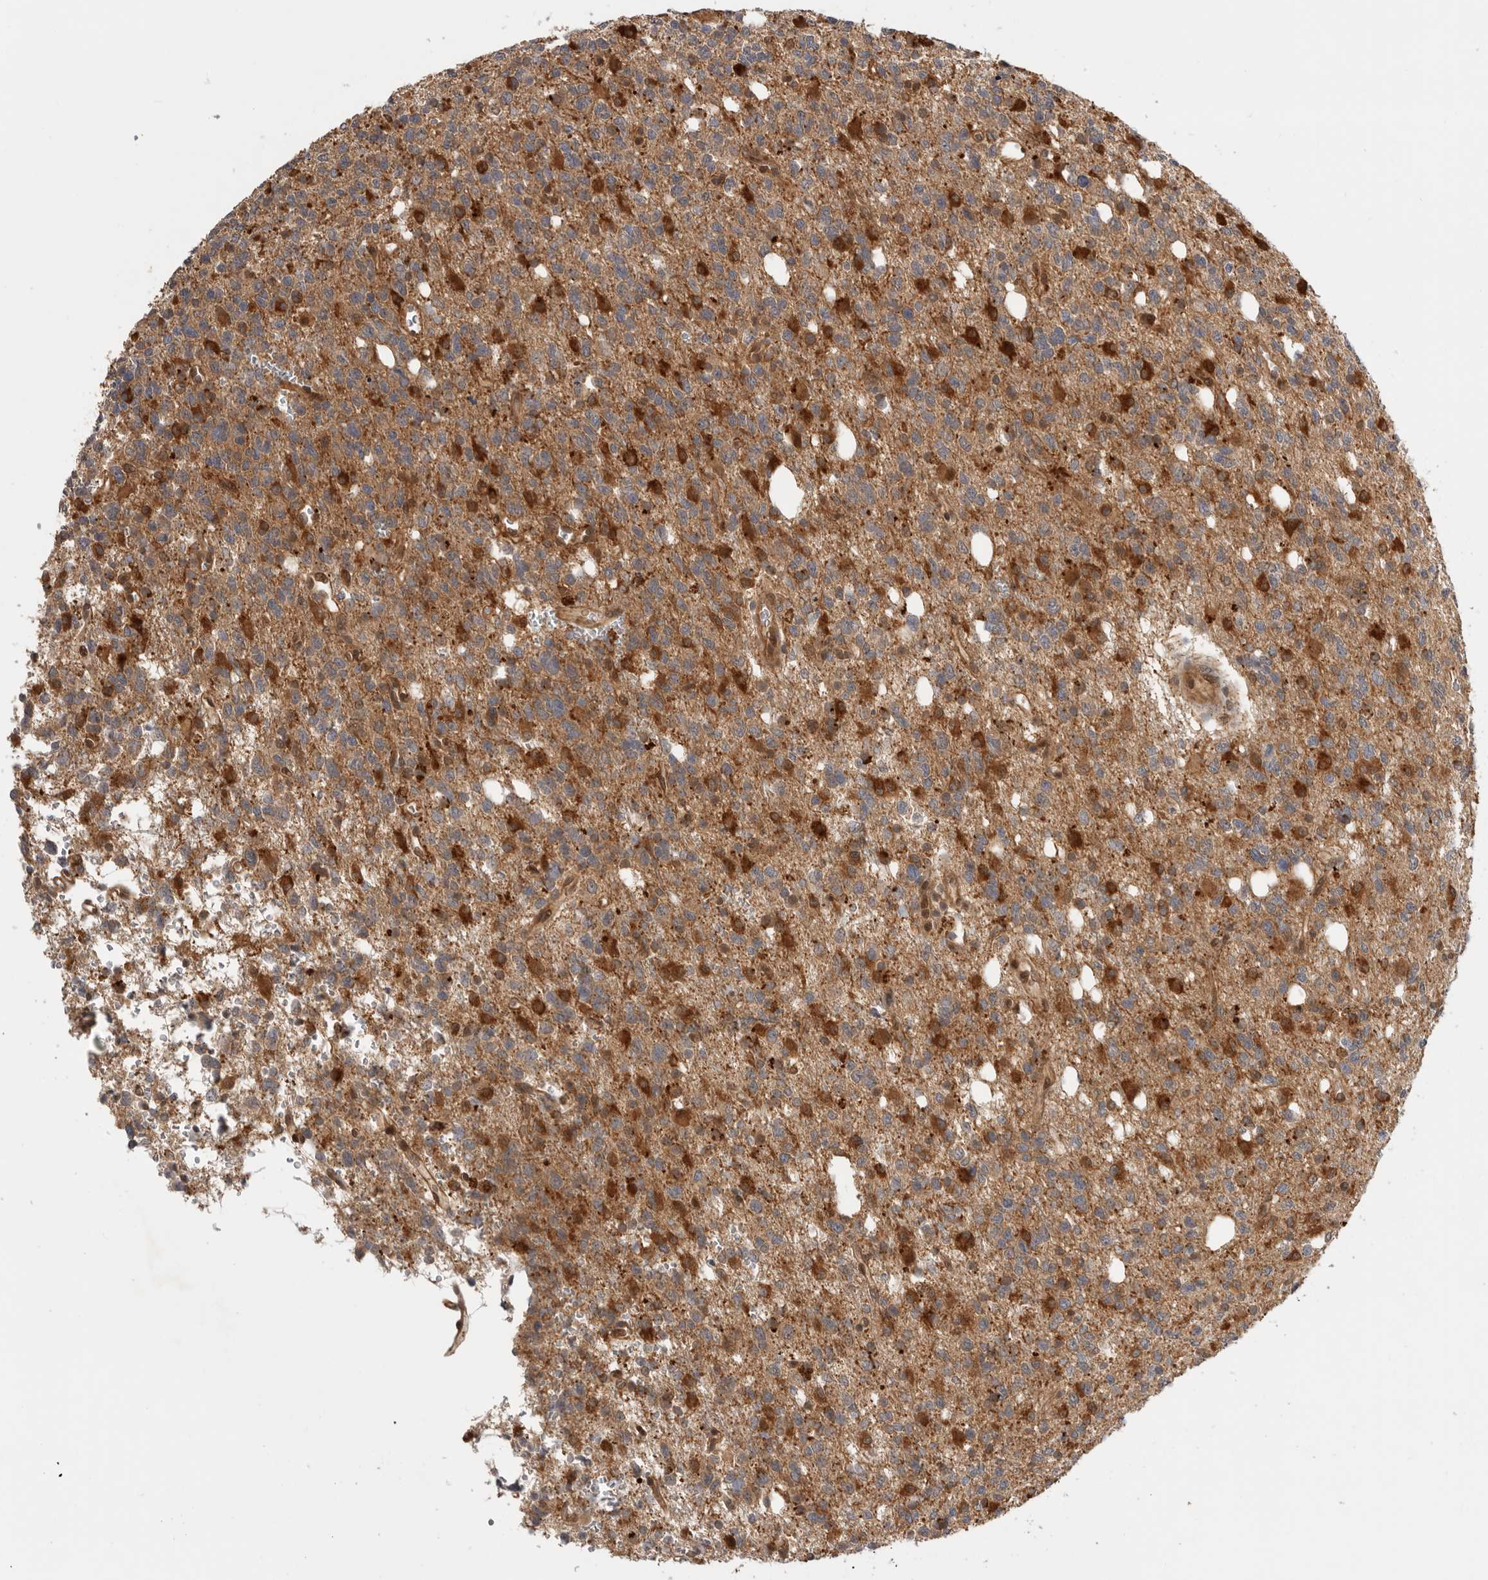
{"staining": {"intensity": "strong", "quantity": ">75%", "location": "cytoplasmic/membranous"}, "tissue": "glioma", "cell_type": "Tumor cells", "image_type": "cancer", "snomed": [{"axis": "morphology", "description": "Glioma, malignant, High grade"}, {"axis": "topography", "description": "Brain"}], "caption": "Protein expression analysis of human glioma reveals strong cytoplasmic/membranous staining in about >75% of tumor cells.", "gene": "DCAF8", "patient": {"sex": "female", "age": 62}}